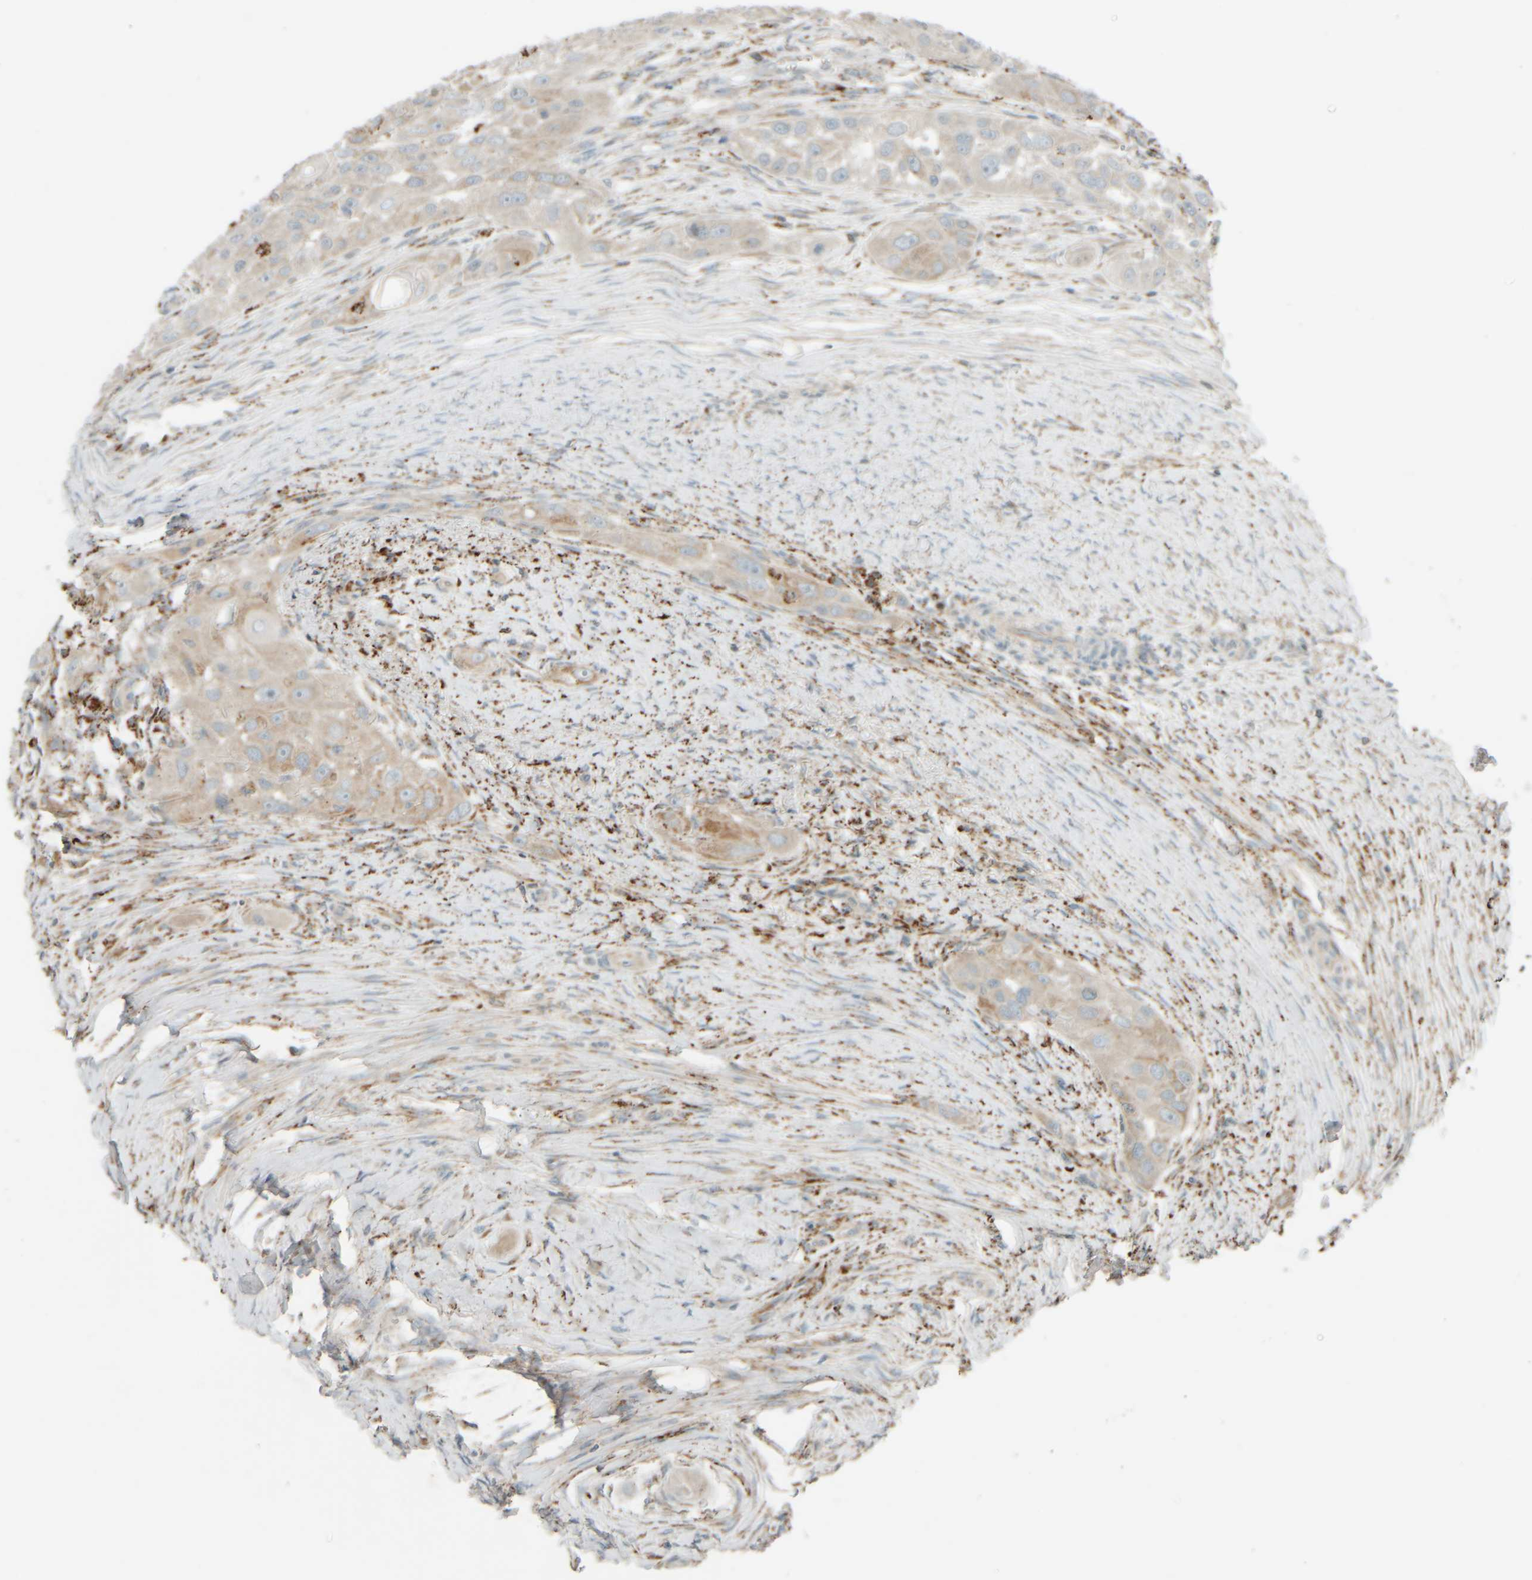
{"staining": {"intensity": "weak", "quantity": ">75%", "location": "cytoplasmic/membranous"}, "tissue": "head and neck cancer", "cell_type": "Tumor cells", "image_type": "cancer", "snomed": [{"axis": "morphology", "description": "Normal tissue, NOS"}, {"axis": "morphology", "description": "Squamous cell carcinoma, NOS"}, {"axis": "topography", "description": "Skeletal muscle"}, {"axis": "topography", "description": "Head-Neck"}], "caption": "Protein expression analysis of human head and neck squamous cell carcinoma reveals weak cytoplasmic/membranous expression in approximately >75% of tumor cells.", "gene": "SPAG5", "patient": {"sex": "male", "age": 51}}